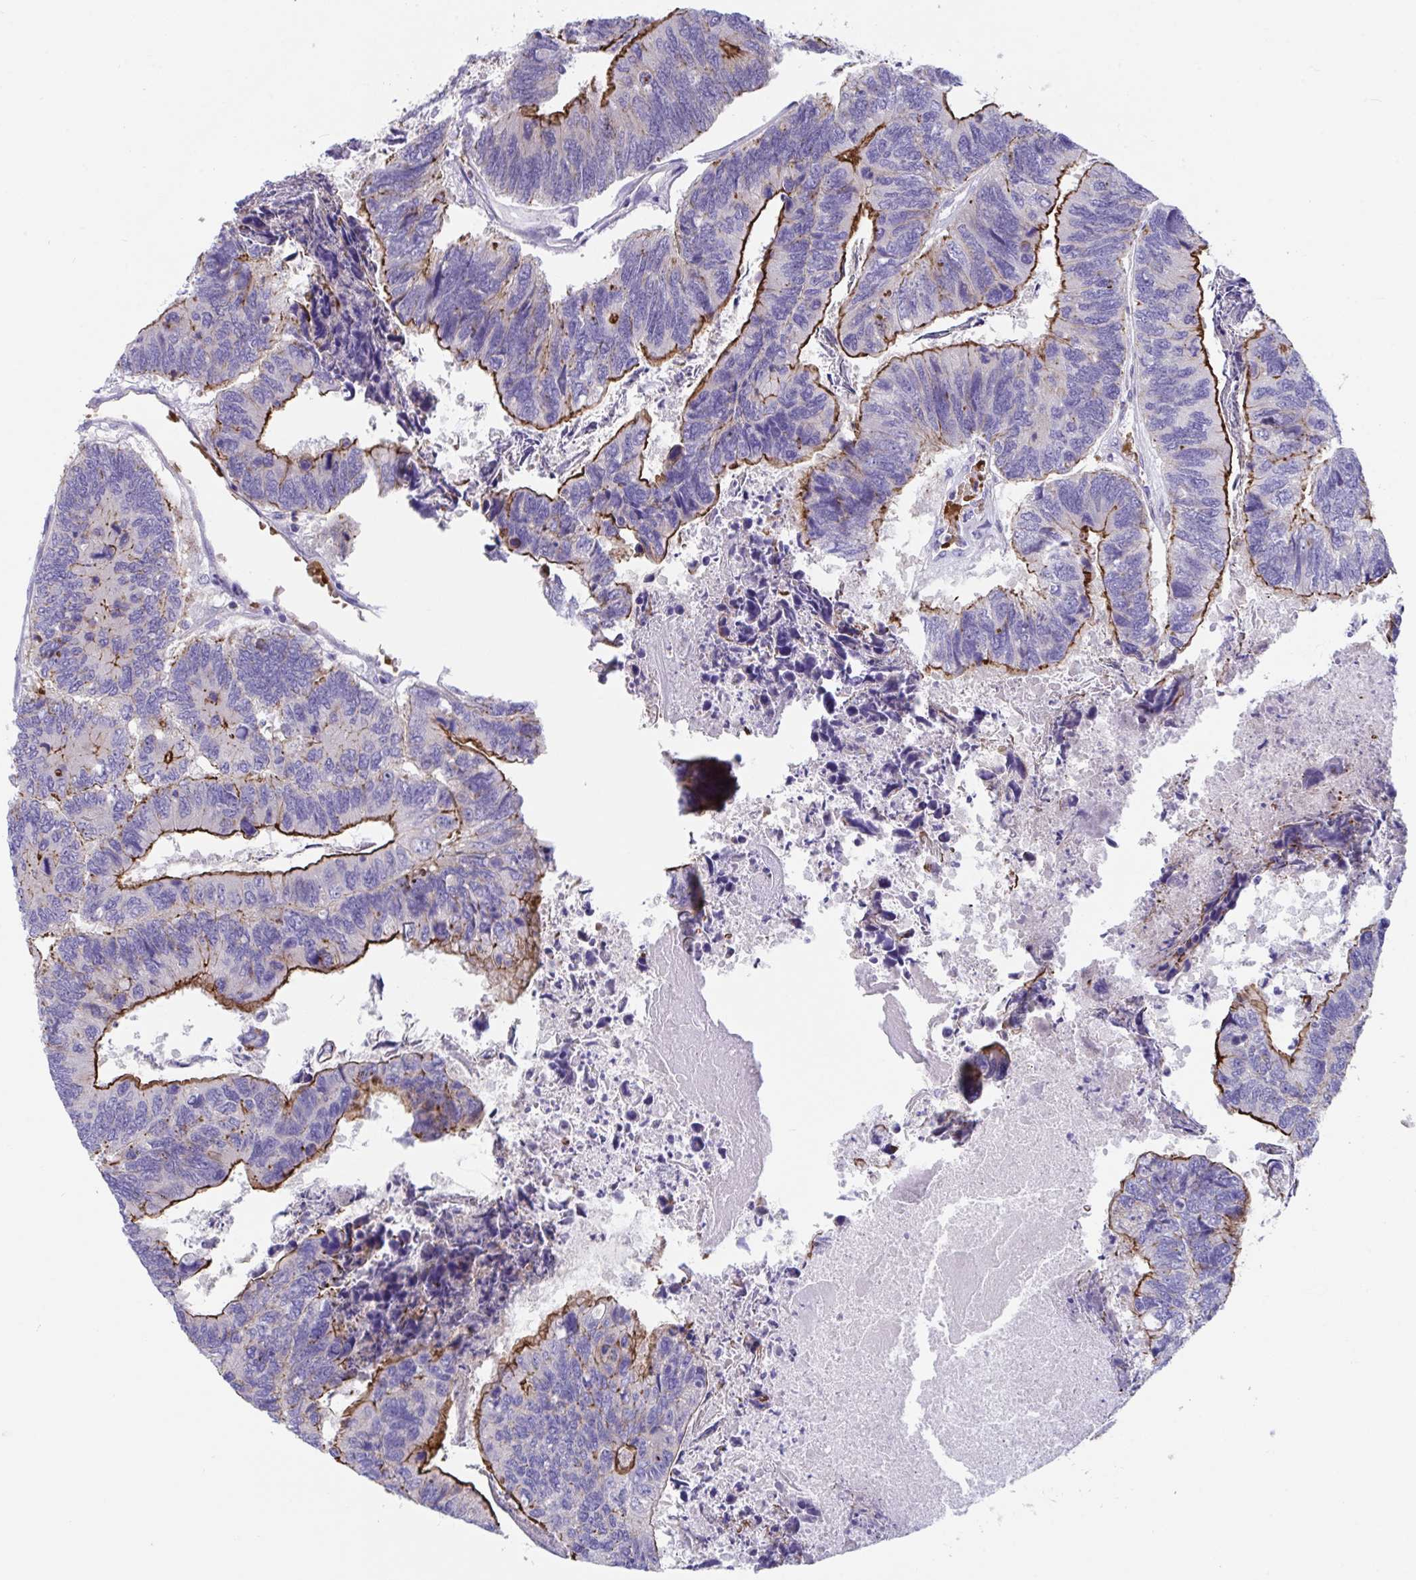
{"staining": {"intensity": "strong", "quantity": "25%-75%", "location": "cytoplasmic/membranous"}, "tissue": "colorectal cancer", "cell_type": "Tumor cells", "image_type": "cancer", "snomed": [{"axis": "morphology", "description": "Adenocarcinoma, NOS"}, {"axis": "topography", "description": "Colon"}], "caption": "A brown stain labels strong cytoplasmic/membranous expression of a protein in adenocarcinoma (colorectal) tumor cells.", "gene": "TTC30B", "patient": {"sex": "female", "age": 67}}